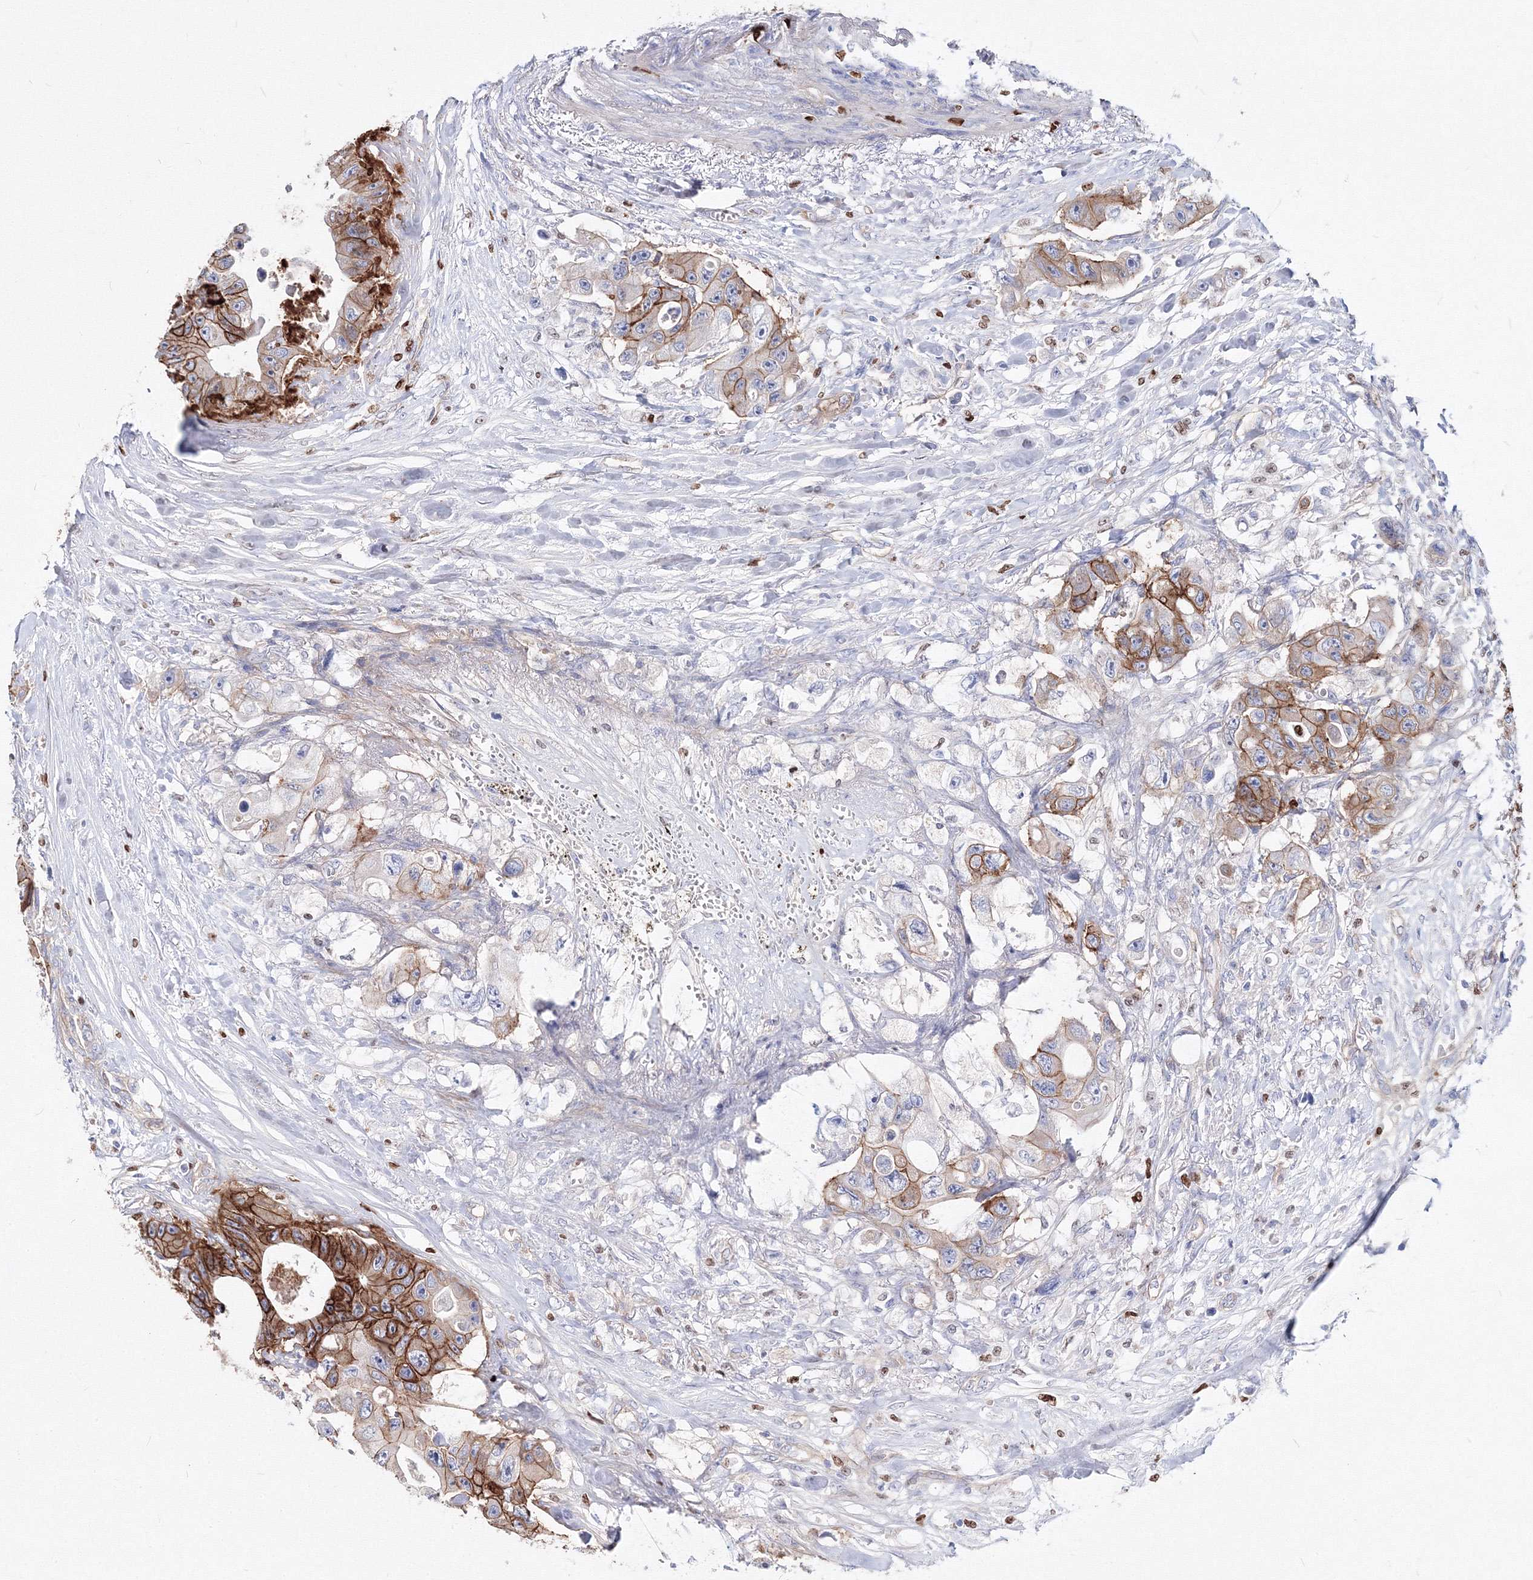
{"staining": {"intensity": "strong", "quantity": ">75%", "location": "cytoplasmic/membranous"}, "tissue": "colorectal cancer", "cell_type": "Tumor cells", "image_type": "cancer", "snomed": [{"axis": "morphology", "description": "Adenocarcinoma, NOS"}, {"axis": "topography", "description": "Colon"}], "caption": "Strong cytoplasmic/membranous staining is seen in about >75% of tumor cells in colorectal adenocarcinoma.", "gene": "C11orf52", "patient": {"sex": "female", "age": 46}}